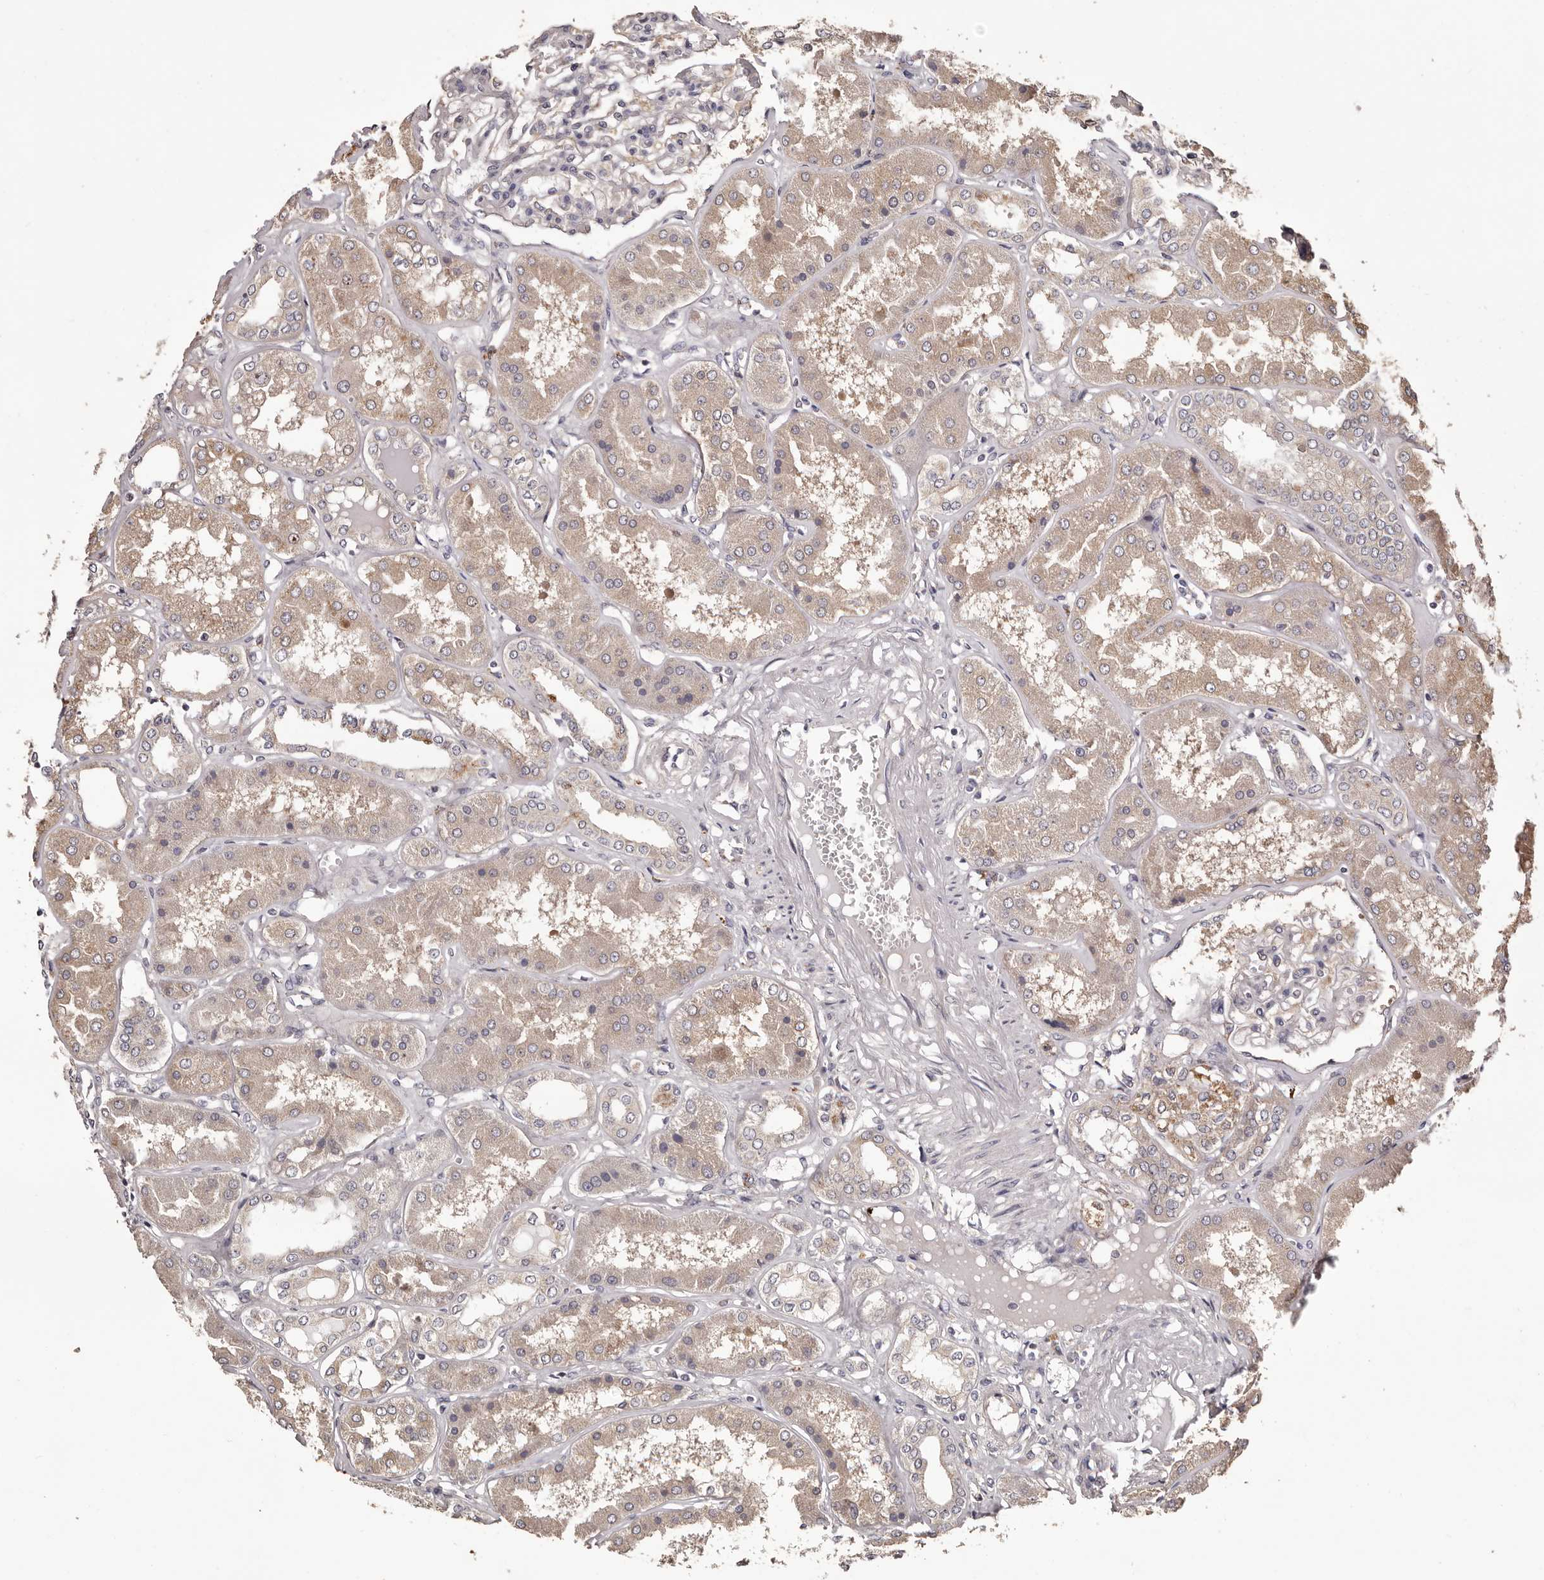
{"staining": {"intensity": "negative", "quantity": "none", "location": "none"}, "tissue": "kidney", "cell_type": "Cells in glomeruli", "image_type": "normal", "snomed": [{"axis": "morphology", "description": "Normal tissue, NOS"}, {"axis": "topography", "description": "Kidney"}], "caption": "DAB immunohistochemical staining of normal kidney exhibits no significant staining in cells in glomeruli. Nuclei are stained in blue.", "gene": "ETNK1", "patient": {"sex": "female", "age": 56}}